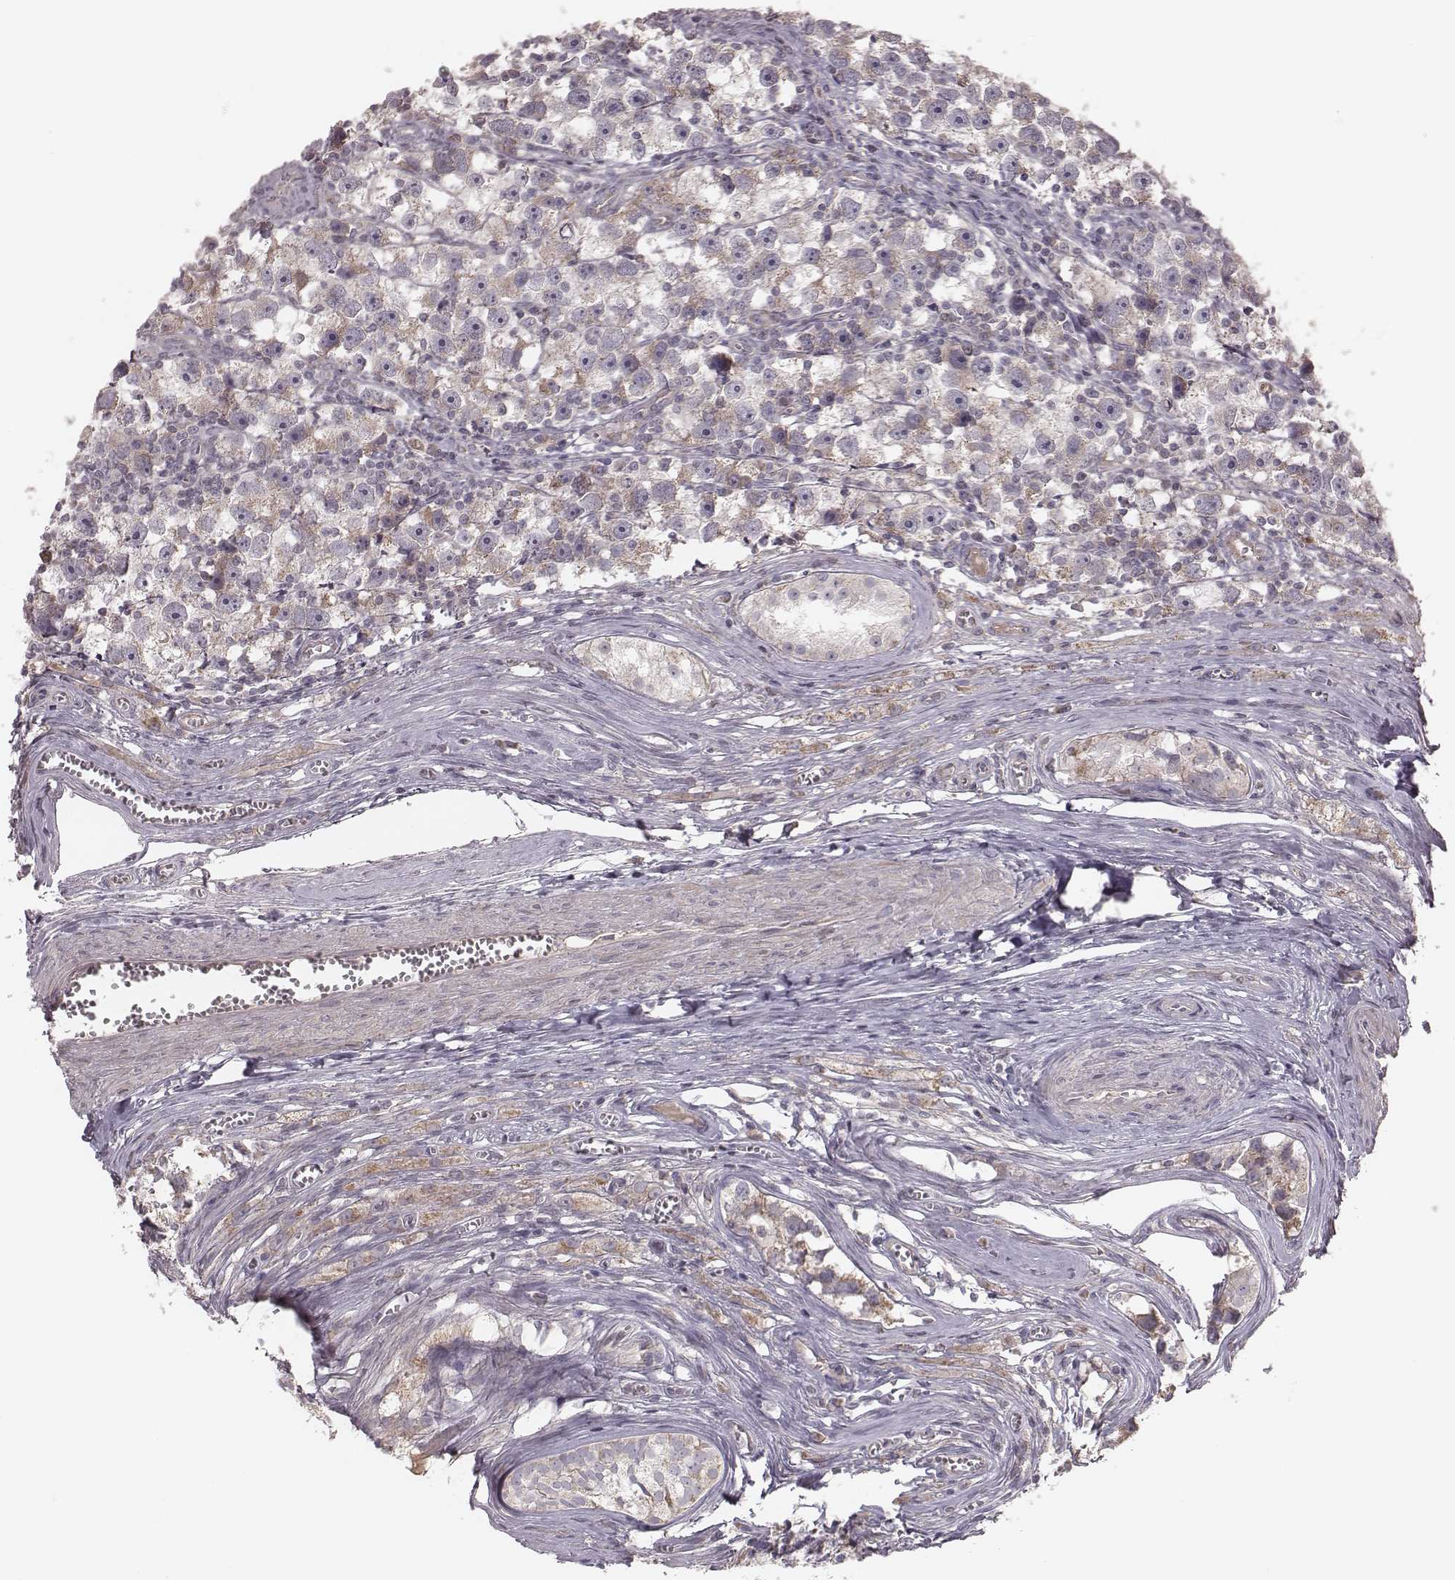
{"staining": {"intensity": "weak", "quantity": "<25%", "location": "cytoplasmic/membranous"}, "tissue": "testis cancer", "cell_type": "Tumor cells", "image_type": "cancer", "snomed": [{"axis": "morphology", "description": "Seminoma, NOS"}, {"axis": "topography", "description": "Testis"}], "caption": "Immunohistochemistry (IHC) of testis seminoma shows no expression in tumor cells.", "gene": "MRPS27", "patient": {"sex": "male", "age": 30}}